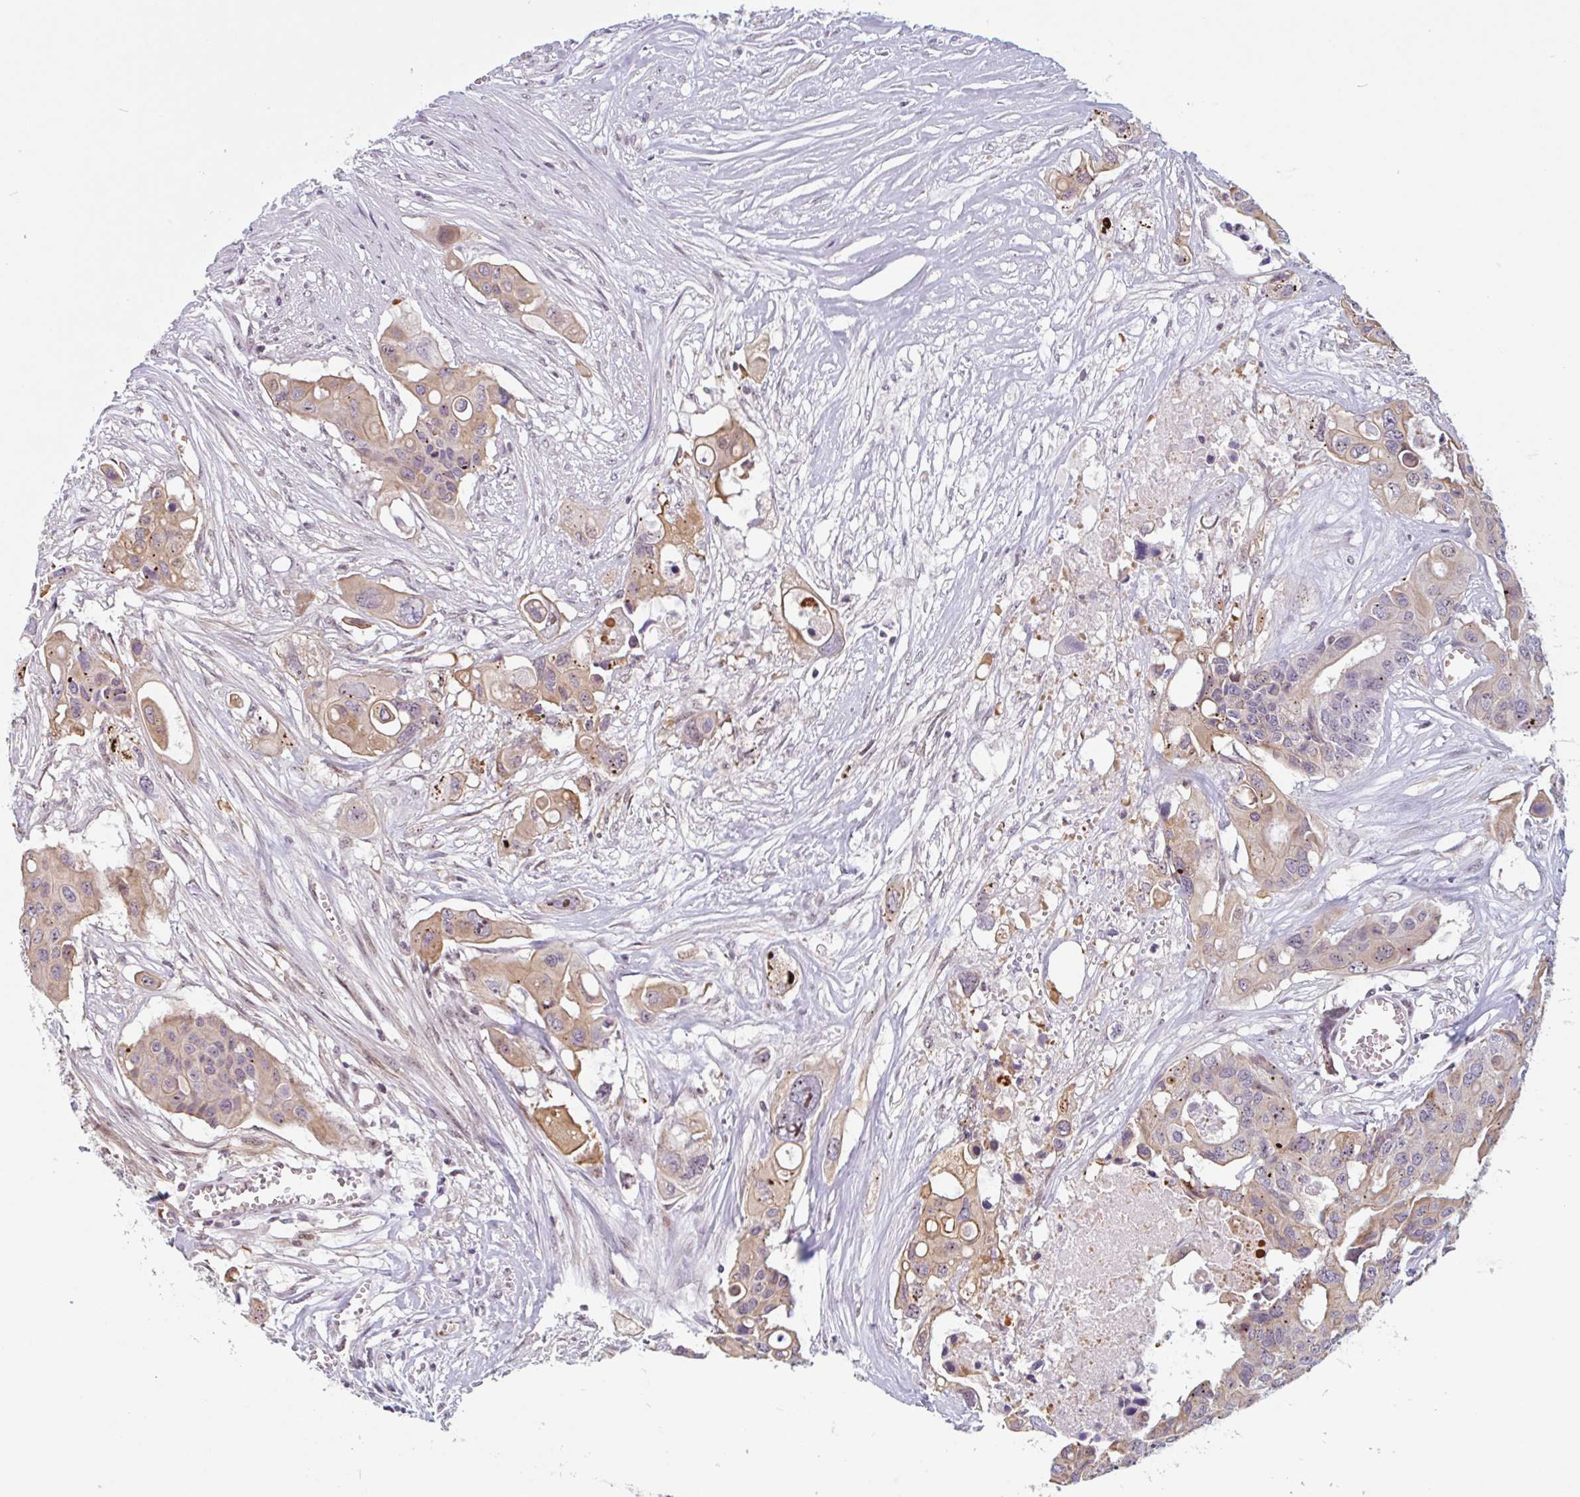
{"staining": {"intensity": "weak", "quantity": "25%-75%", "location": "cytoplasmic/membranous"}, "tissue": "colorectal cancer", "cell_type": "Tumor cells", "image_type": "cancer", "snomed": [{"axis": "morphology", "description": "Adenocarcinoma, NOS"}, {"axis": "topography", "description": "Colon"}], "caption": "This is a micrograph of immunohistochemistry staining of colorectal cancer, which shows weak expression in the cytoplasmic/membranous of tumor cells.", "gene": "TMEM119", "patient": {"sex": "male", "age": 77}}